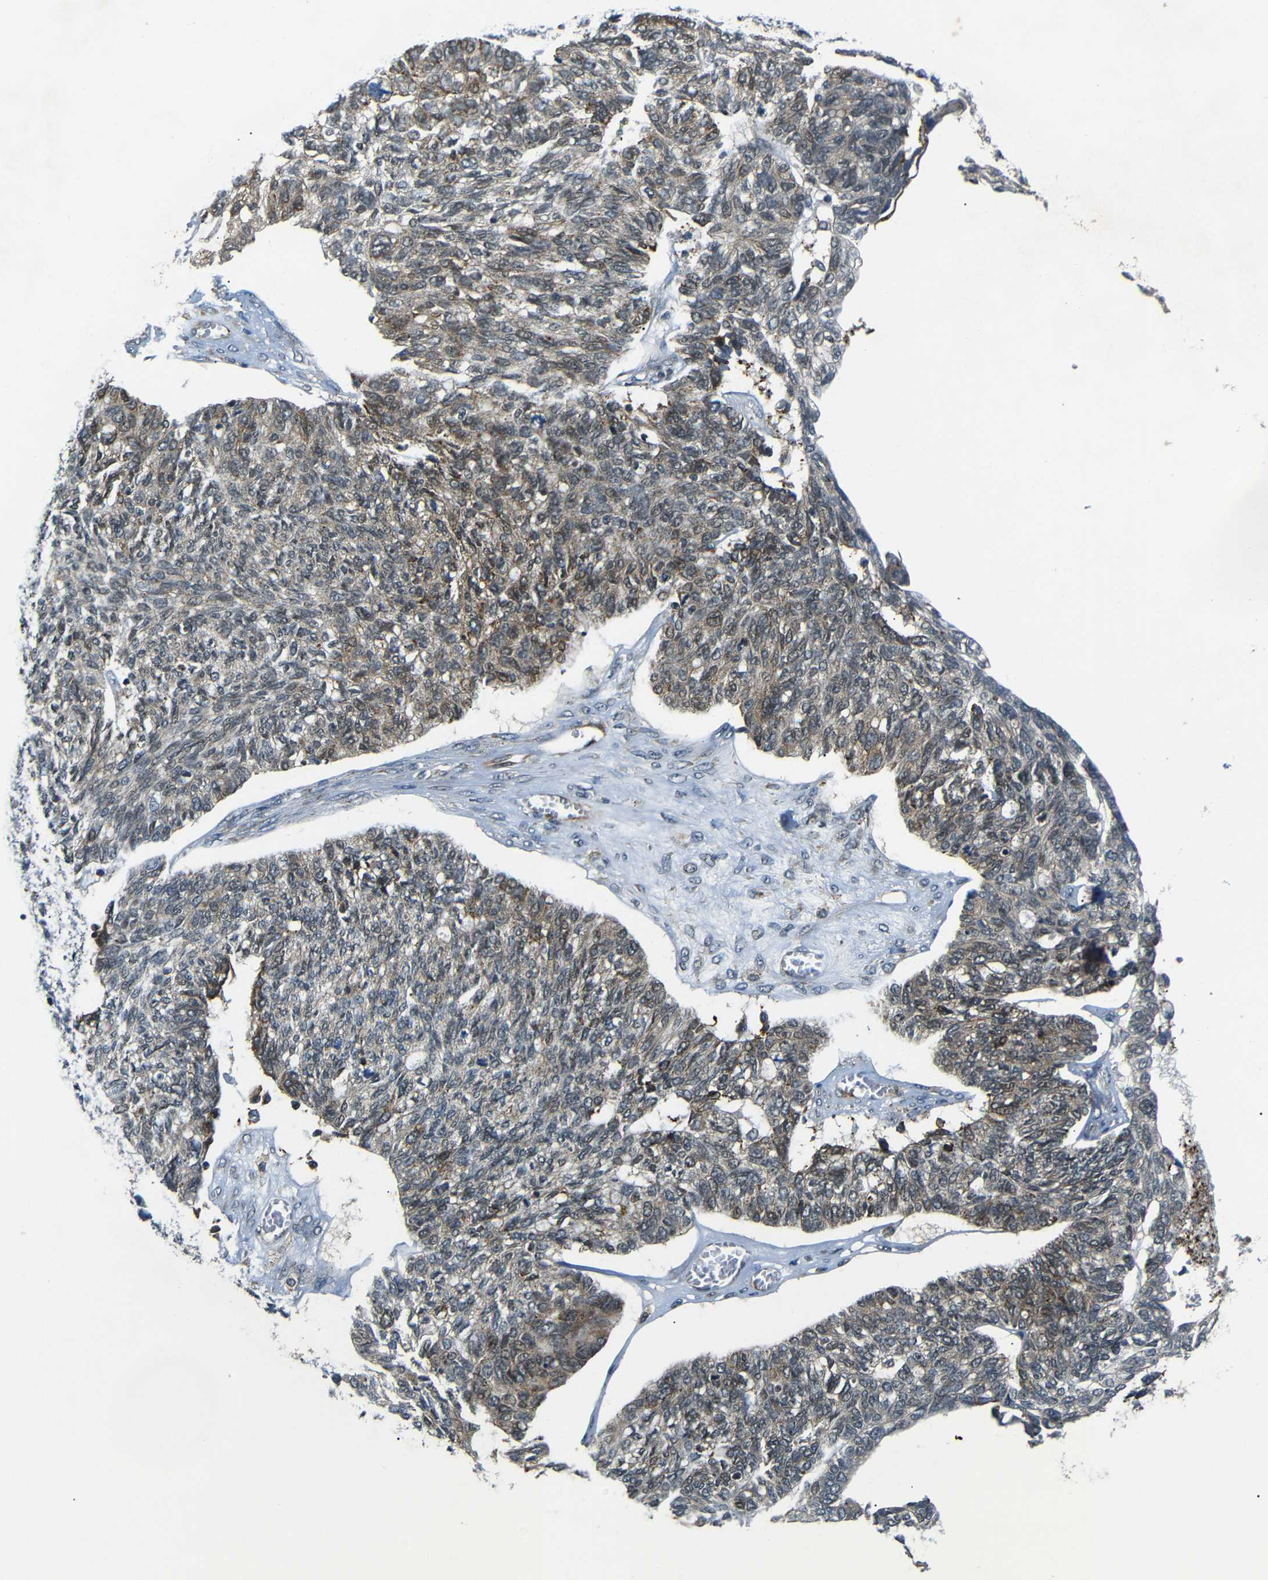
{"staining": {"intensity": "weak", "quantity": "25%-75%", "location": "cytoplasmic/membranous"}, "tissue": "ovarian cancer", "cell_type": "Tumor cells", "image_type": "cancer", "snomed": [{"axis": "morphology", "description": "Cystadenocarcinoma, serous, NOS"}, {"axis": "topography", "description": "Ovary"}], "caption": "Ovarian cancer (serous cystadenocarcinoma) tissue reveals weak cytoplasmic/membranous expression in approximately 25%-75% of tumor cells", "gene": "SYDE1", "patient": {"sex": "female", "age": 79}}